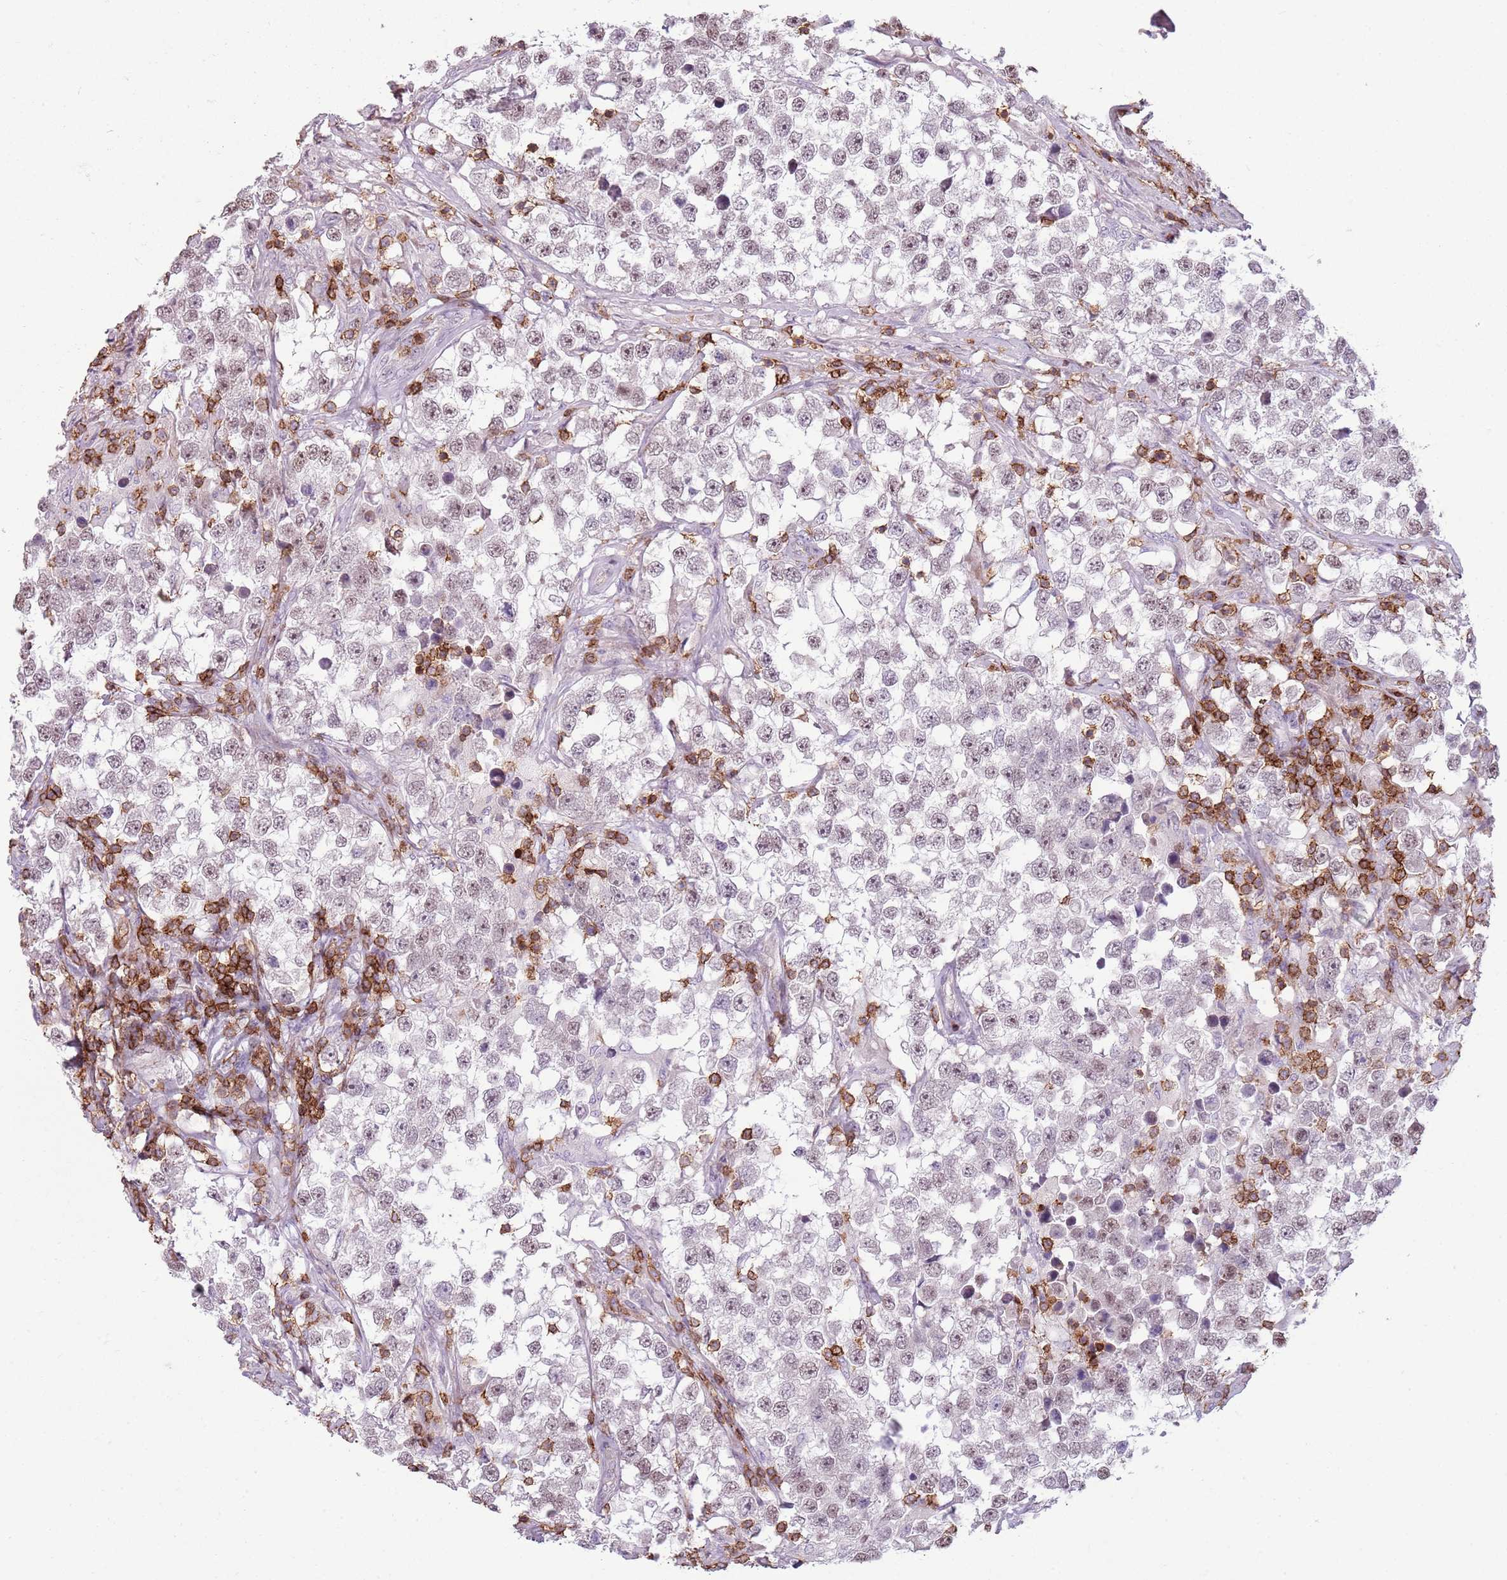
{"staining": {"intensity": "negative", "quantity": "none", "location": "none"}, "tissue": "testis cancer", "cell_type": "Tumor cells", "image_type": "cancer", "snomed": [{"axis": "morphology", "description": "Seminoma, NOS"}, {"axis": "topography", "description": "Testis"}], "caption": "Protein analysis of testis cancer (seminoma) reveals no significant expression in tumor cells.", "gene": "ZNF583", "patient": {"sex": "male", "age": 46}}